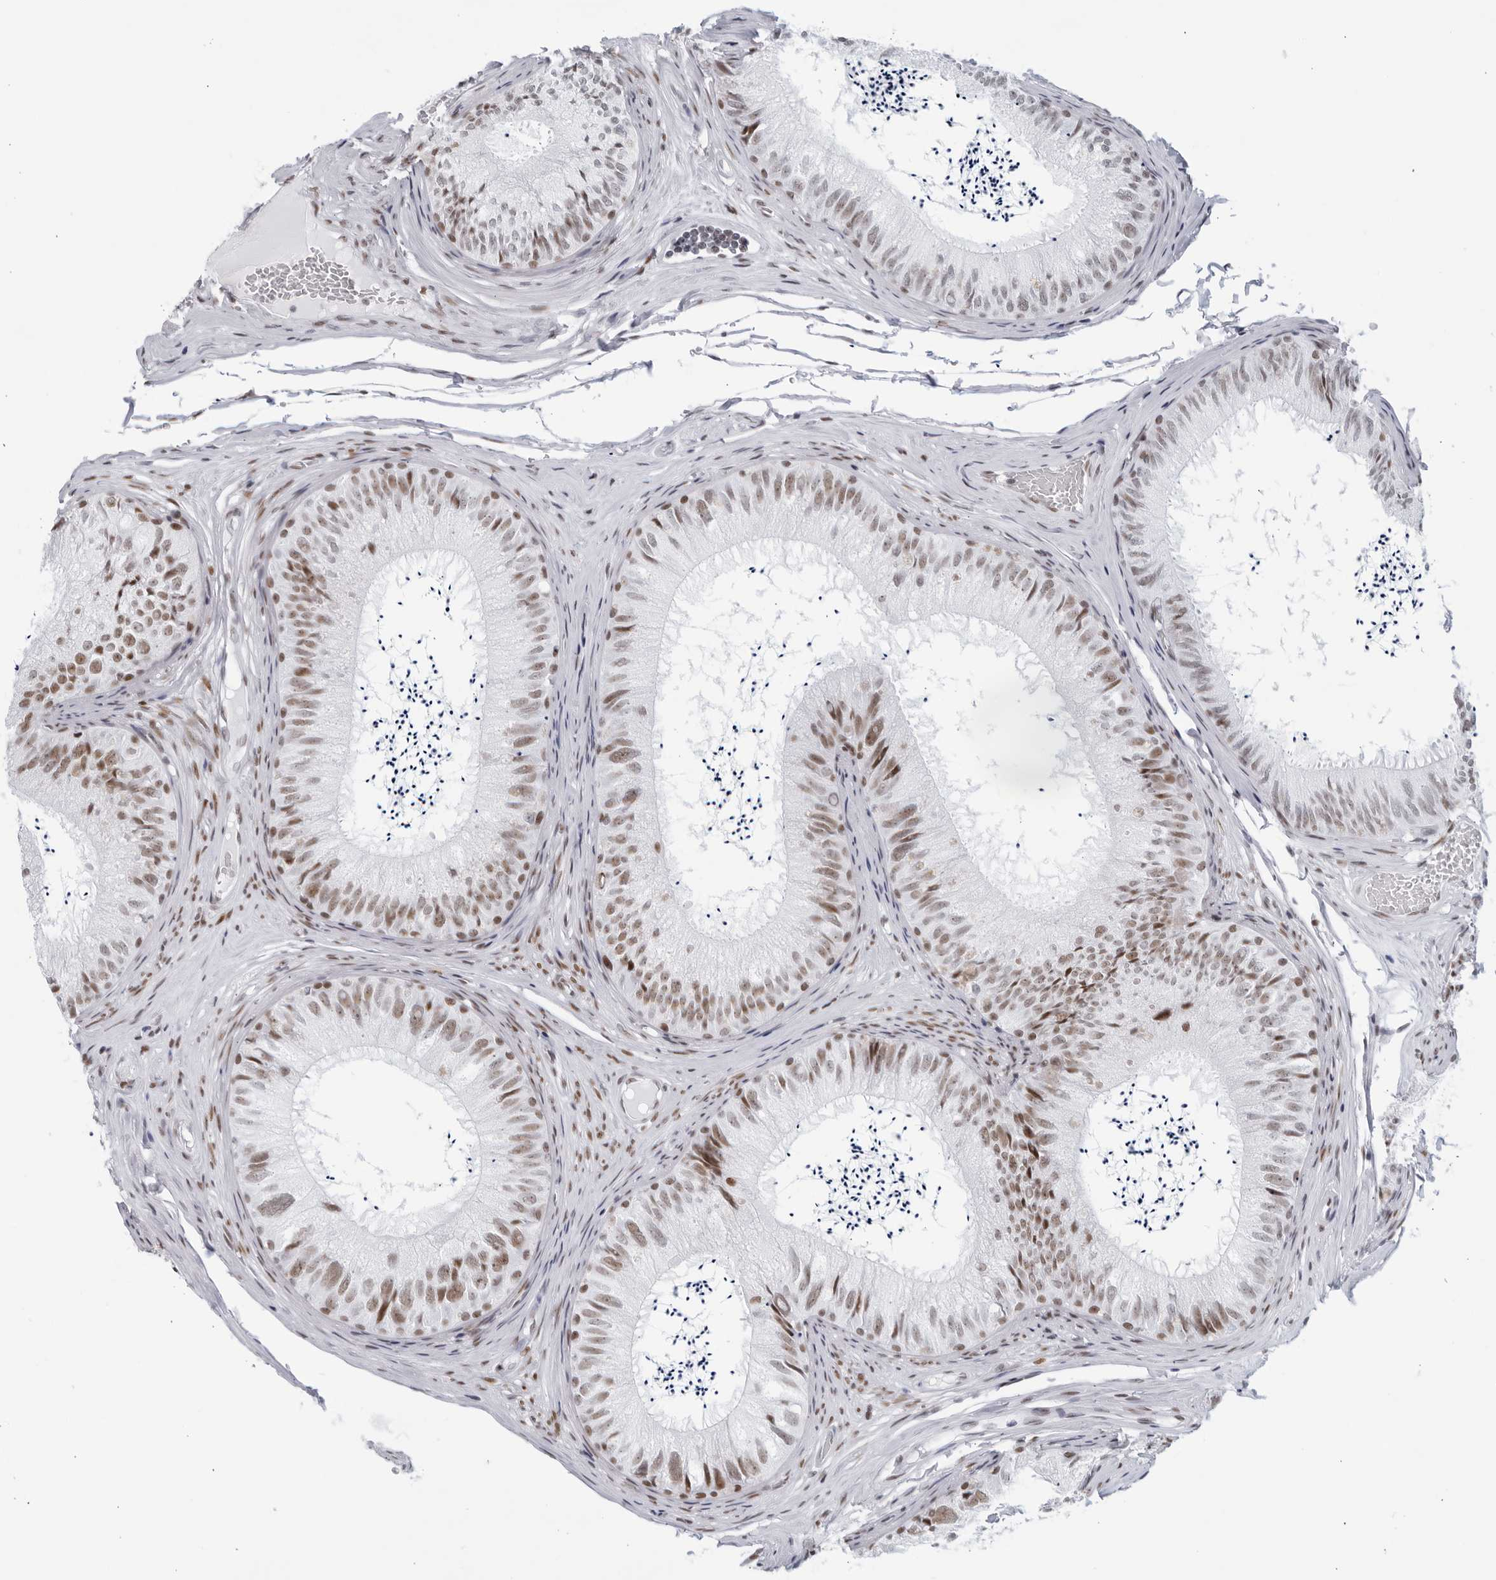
{"staining": {"intensity": "moderate", "quantity": ">75%", "location": "nuclear"}, "tissue": "epididymis", "cell_type": "Glandular cells", "image_type": "normal", "snomed": [{"axis": "morphology", "description": "Normal tissue, NOS"}, {"axis": "topography", "description": "Epididymis"}], "caption": "The micrograph displays immunohistochemical staining of normal epididymis. There is moderate nuclear expression is seen in approximately >75% of glandular cells.", "gene": "HP1BP3", "patient": {"sex": "male", "age": 79}}